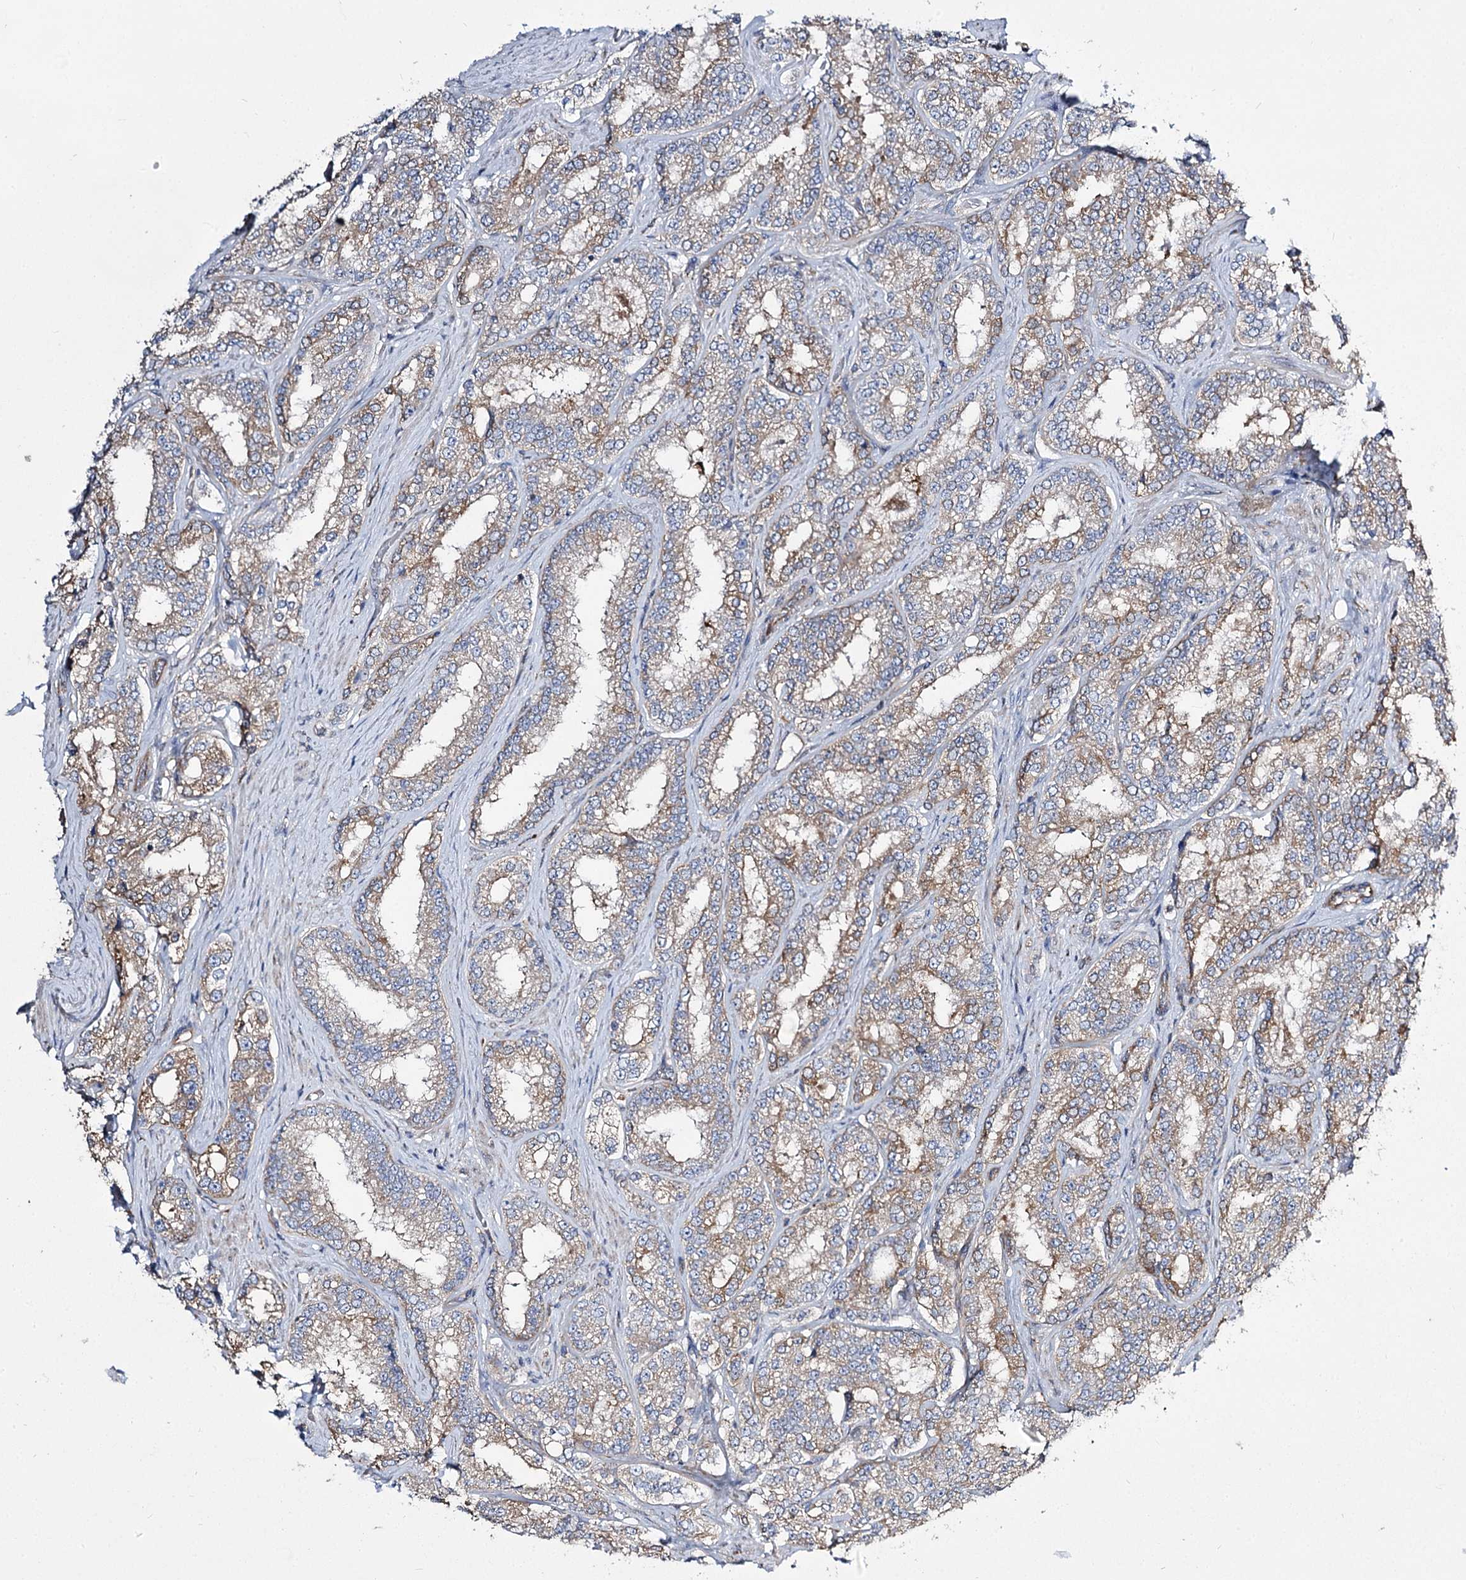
{"staining": {"intensity": "weak", "quantity": ">75%", "location": "cytoplasmic/membranous"}, "tissue": "prostate cancer", "cell_type": "Tumor cells", "image_type": "cancer", "snomed": [{"axis": "morphology", "description": "Normal tissue, NOS"}, {"axis": "morphology", "description": "Adenocarcinoma, High grade"}, {"axis": "topography", "description": "Prostate"}], "caption": "Immunohistochemical staining of prostate cancer displays low levels of weak cytoplasmic/membranous protein expression in approximately >75% of tumor cells. (IHC, brightfield microscopy, high magnification).", "gene": "RMDN2", "patient": {"sex": "male", "age": 83}}